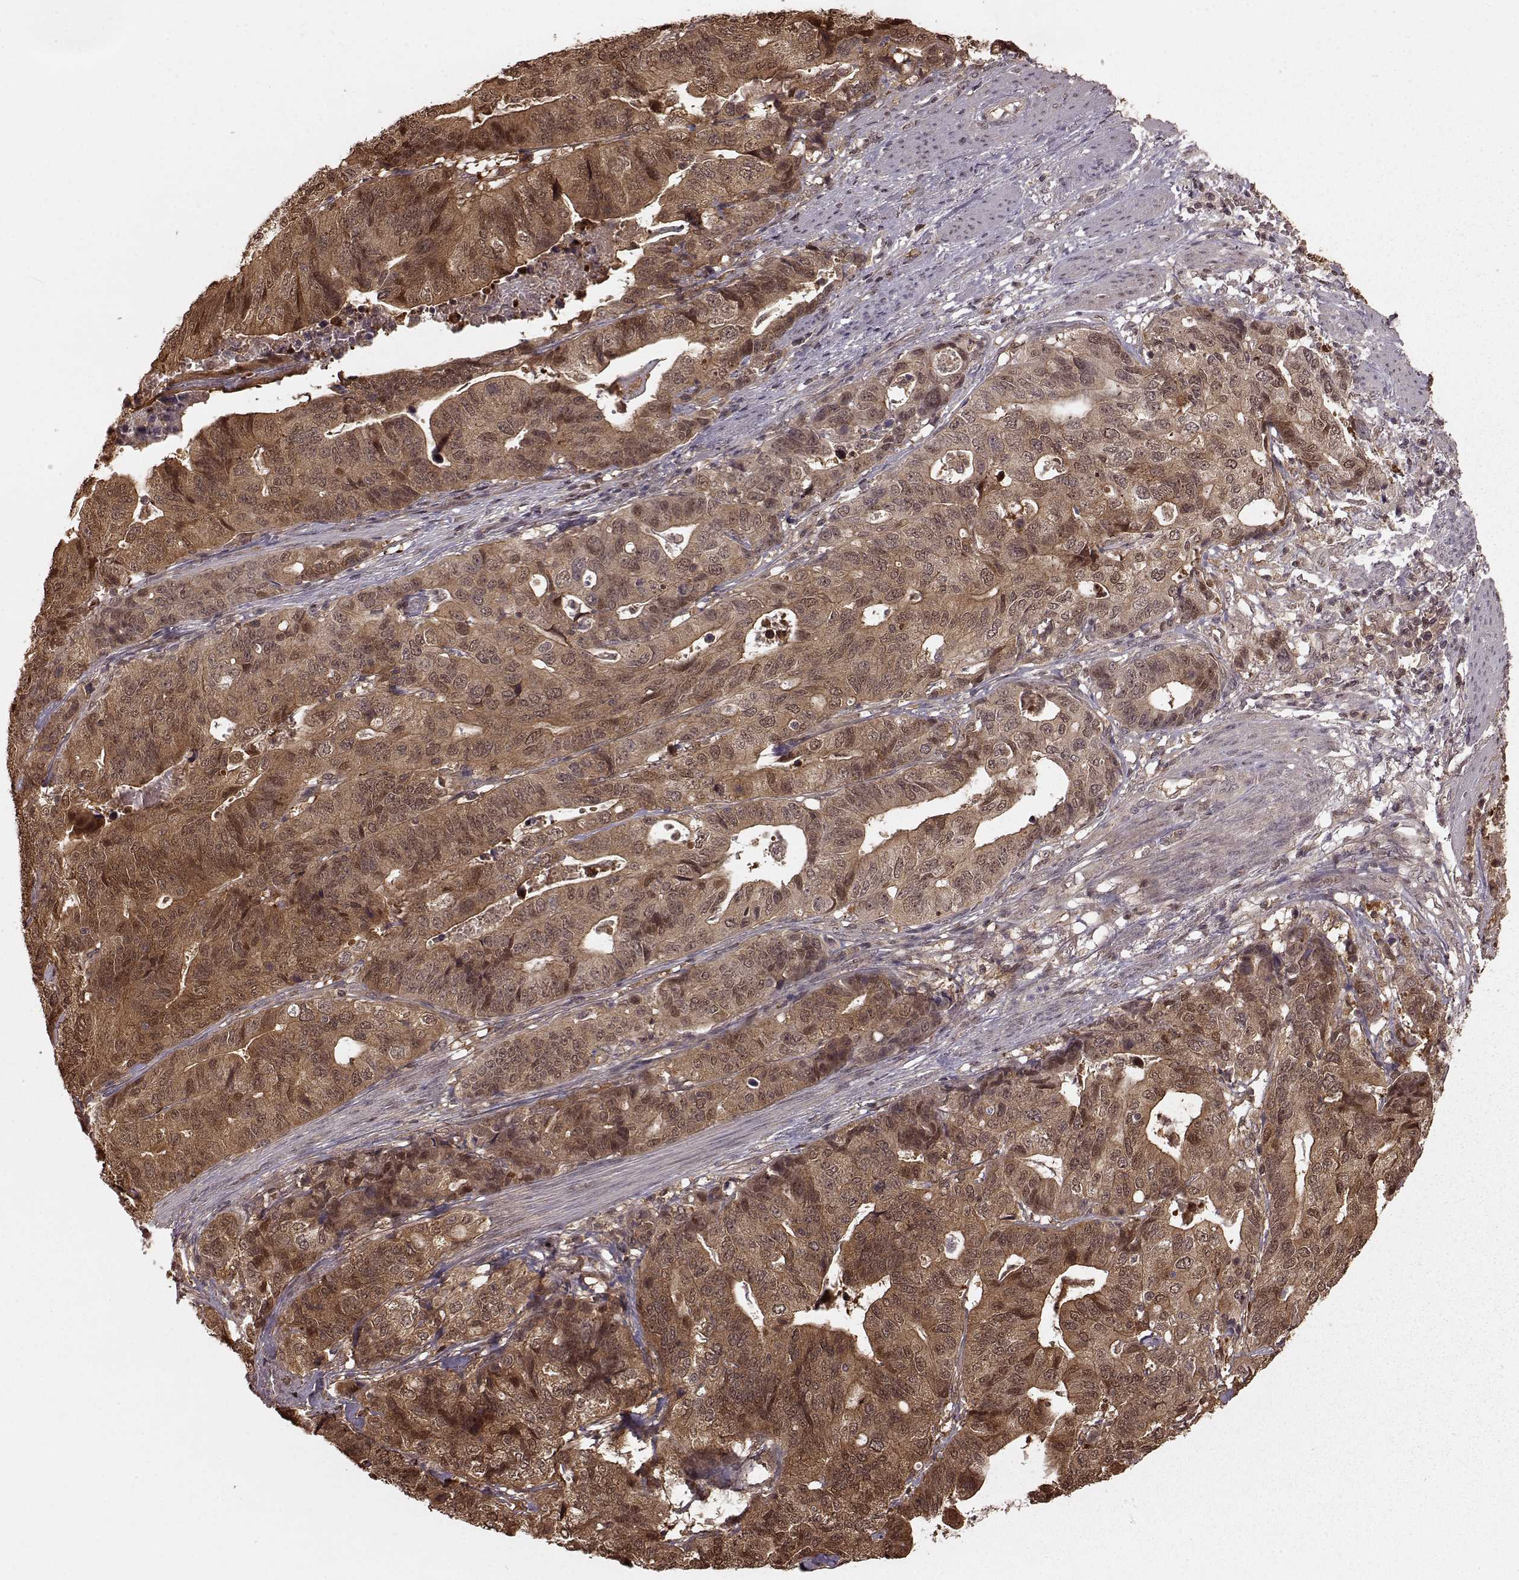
{"staining": {"intensity": "moderate", "quantity": ">75%", "location": "cytoplasmic/membranous,nuclear"}, "tissue": "stomach cancer", "cell_type": "Tumor cells", "image_type": "cancer", "snomed": [{"axis": "morphology", "description": "Adenocarcinoma, NOS"}, {"axis": "topography", "description": "Stomach, upper"}], "caption": "A histopathology image showing moderate cytoplasmic/membranous and nuclear staining in about >75% of tumor cells in stomach cancer, as visualized by brown immunohistochemical staining.", "gene": "GSS", "patient": {"sex": "female", "age": 67}}